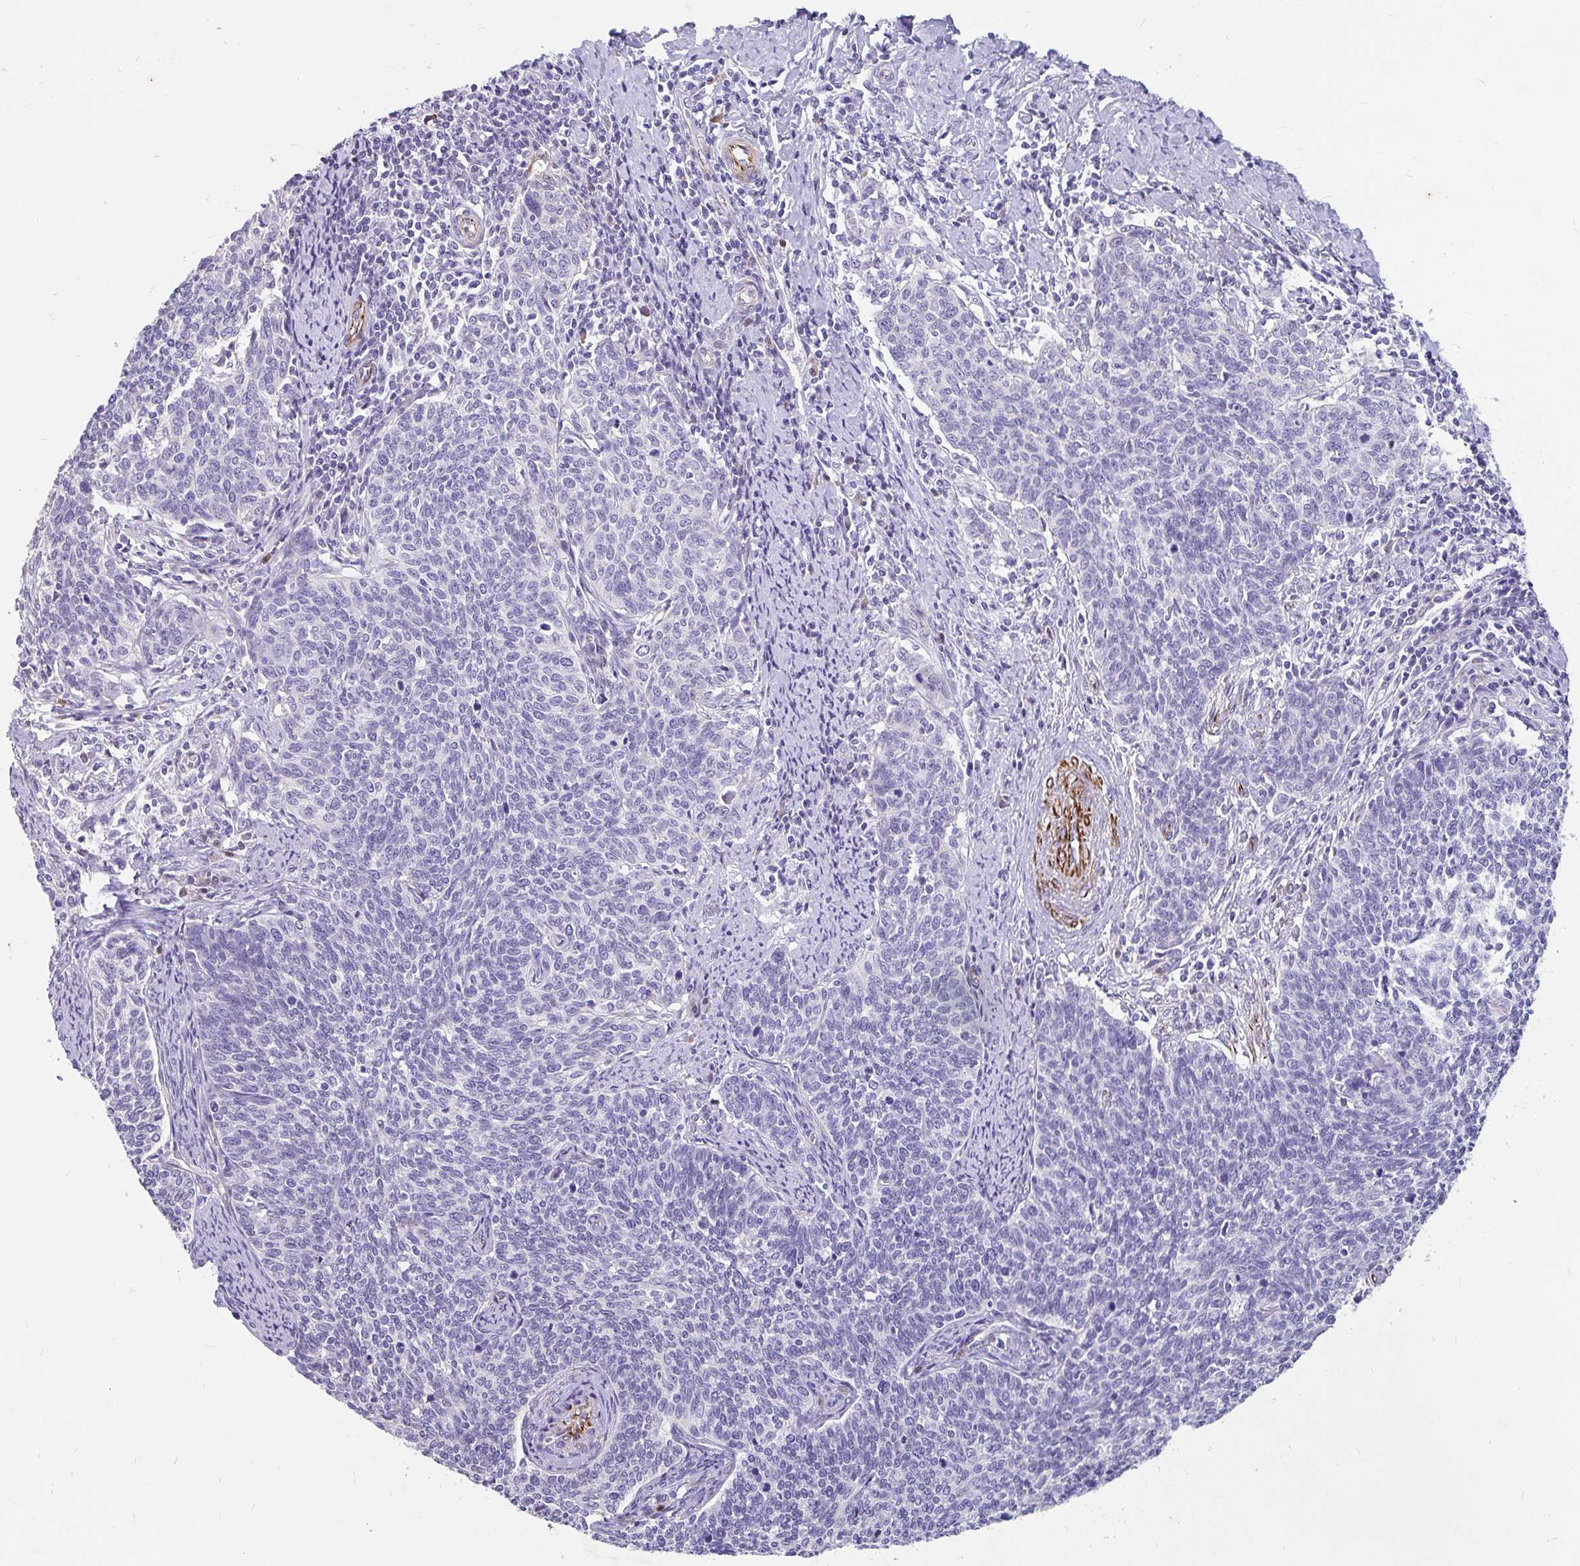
{"staining": {"intensity": "negative", "quantity": "none", "location": "none"}, "tissue": "cervical cancer", "cell_type": "Tumor cells", "image_type": "cancer", "snomed": [{"axis": "morphology", "description": "Squamous cell carcinoma, NOS"}, {"axis": "topography", "description": "Cervix"}], "caption": "Tumor cells are negative for brown protein staining in squamous cell carcinoma (cervical). Nuclei are stained in blue.", "gene": "EML5", "patient": {"sex": "female", "age": 39}}